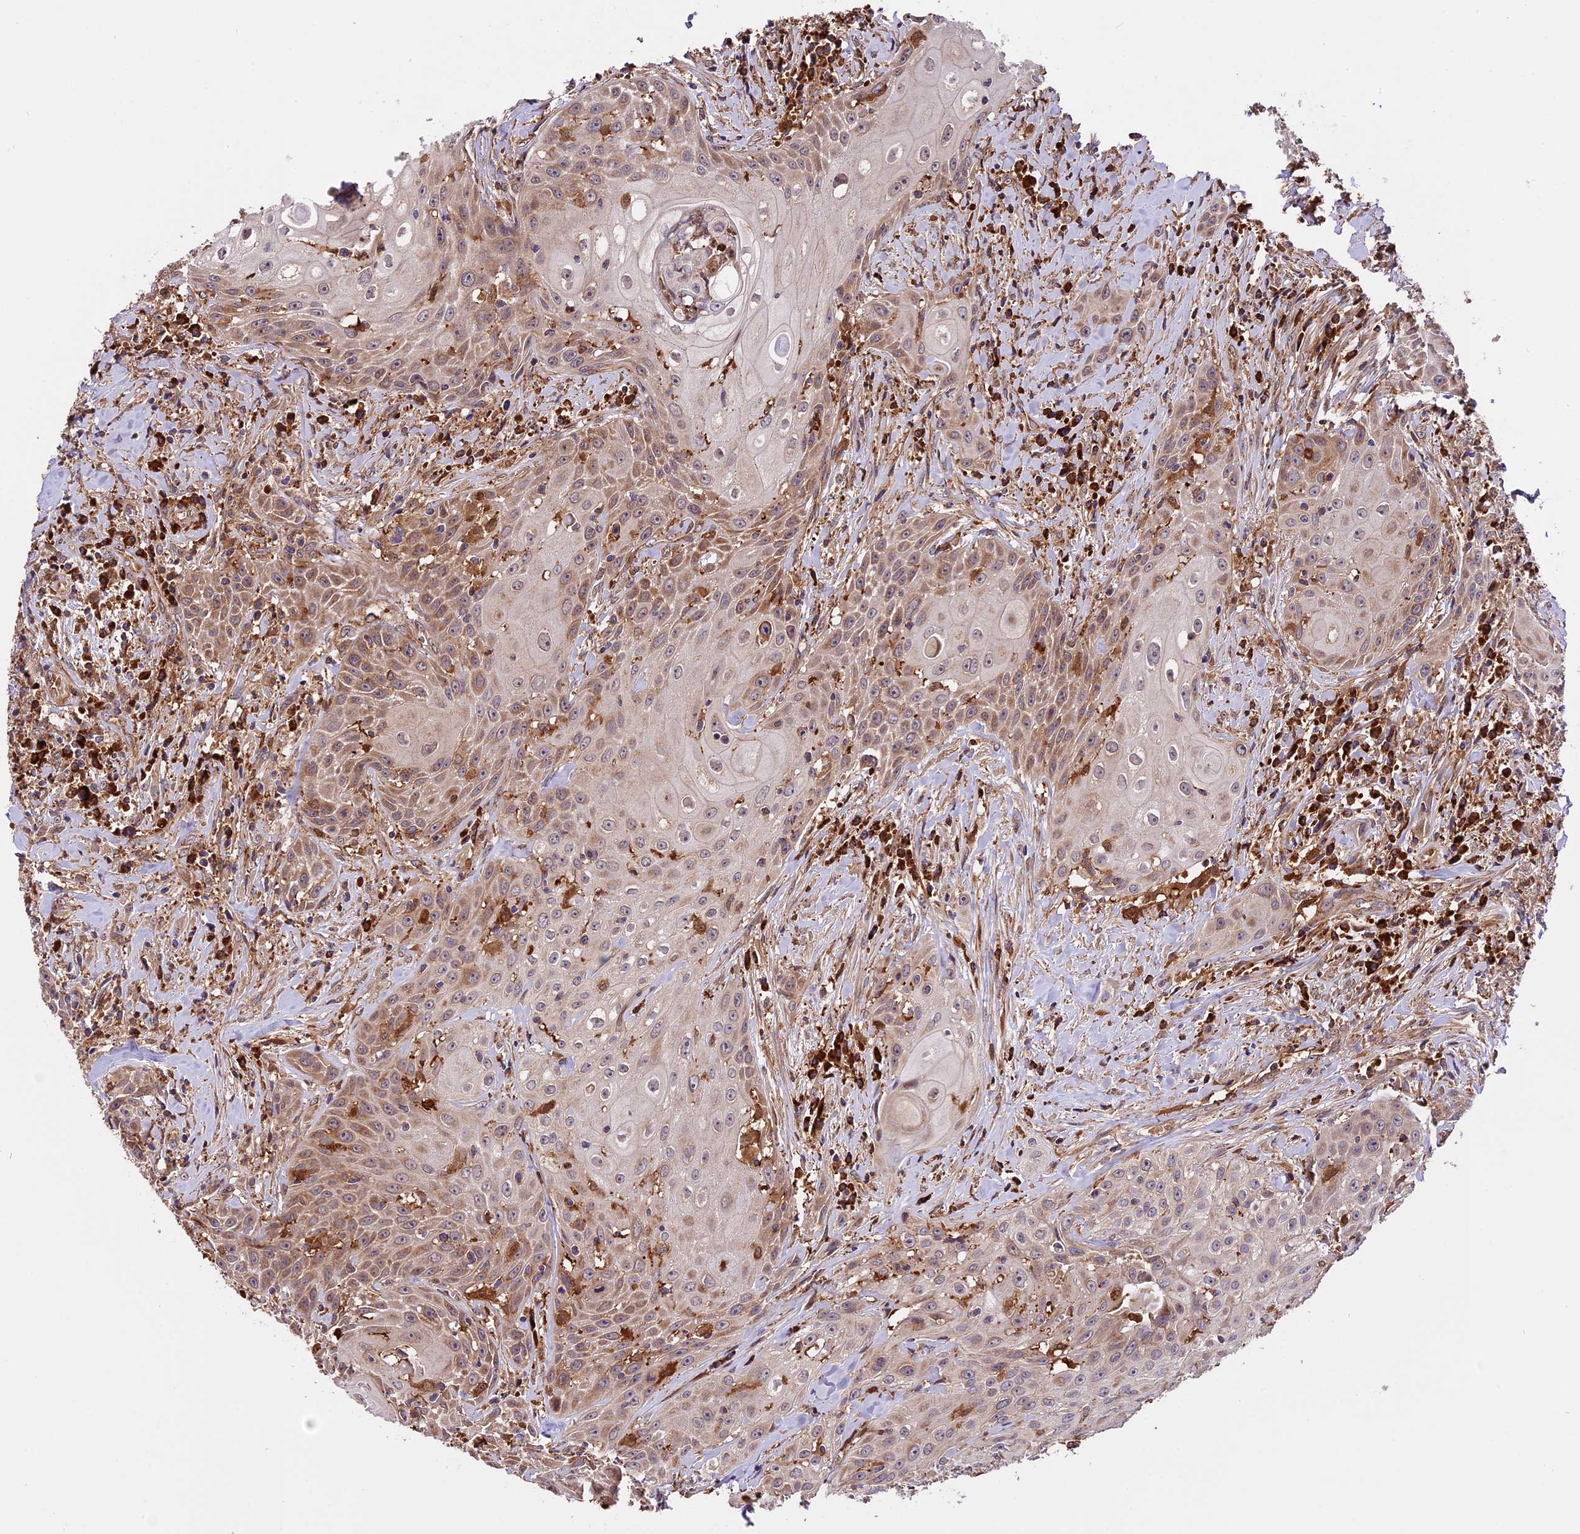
{"staining": {"intensity": "moderate", "quantity": ">75%", "location": "cytoplasmic/membranous"}, "tissue": "head and neck cancer", "cell_type": "Tumor cells", "image_type": "cancer", "snomed": [{"axis": "morphology", "description": "Squamous cell carcinoma, NOS"}, {"axis": "topography", "description": "Oral tissue"}, {"axis": "topography", "description": "Head-Neck"}], "caption": "A medium amount of moderate cytoplasmic/membranous positivity is seen in approximately >75% of tumor cells in head and neck cancer (squamous cell carcinoma) tissue. Nuclei are stained in blue.", "gene": "HERPUD1", "patient": {"sex": "female", "age": 82}}